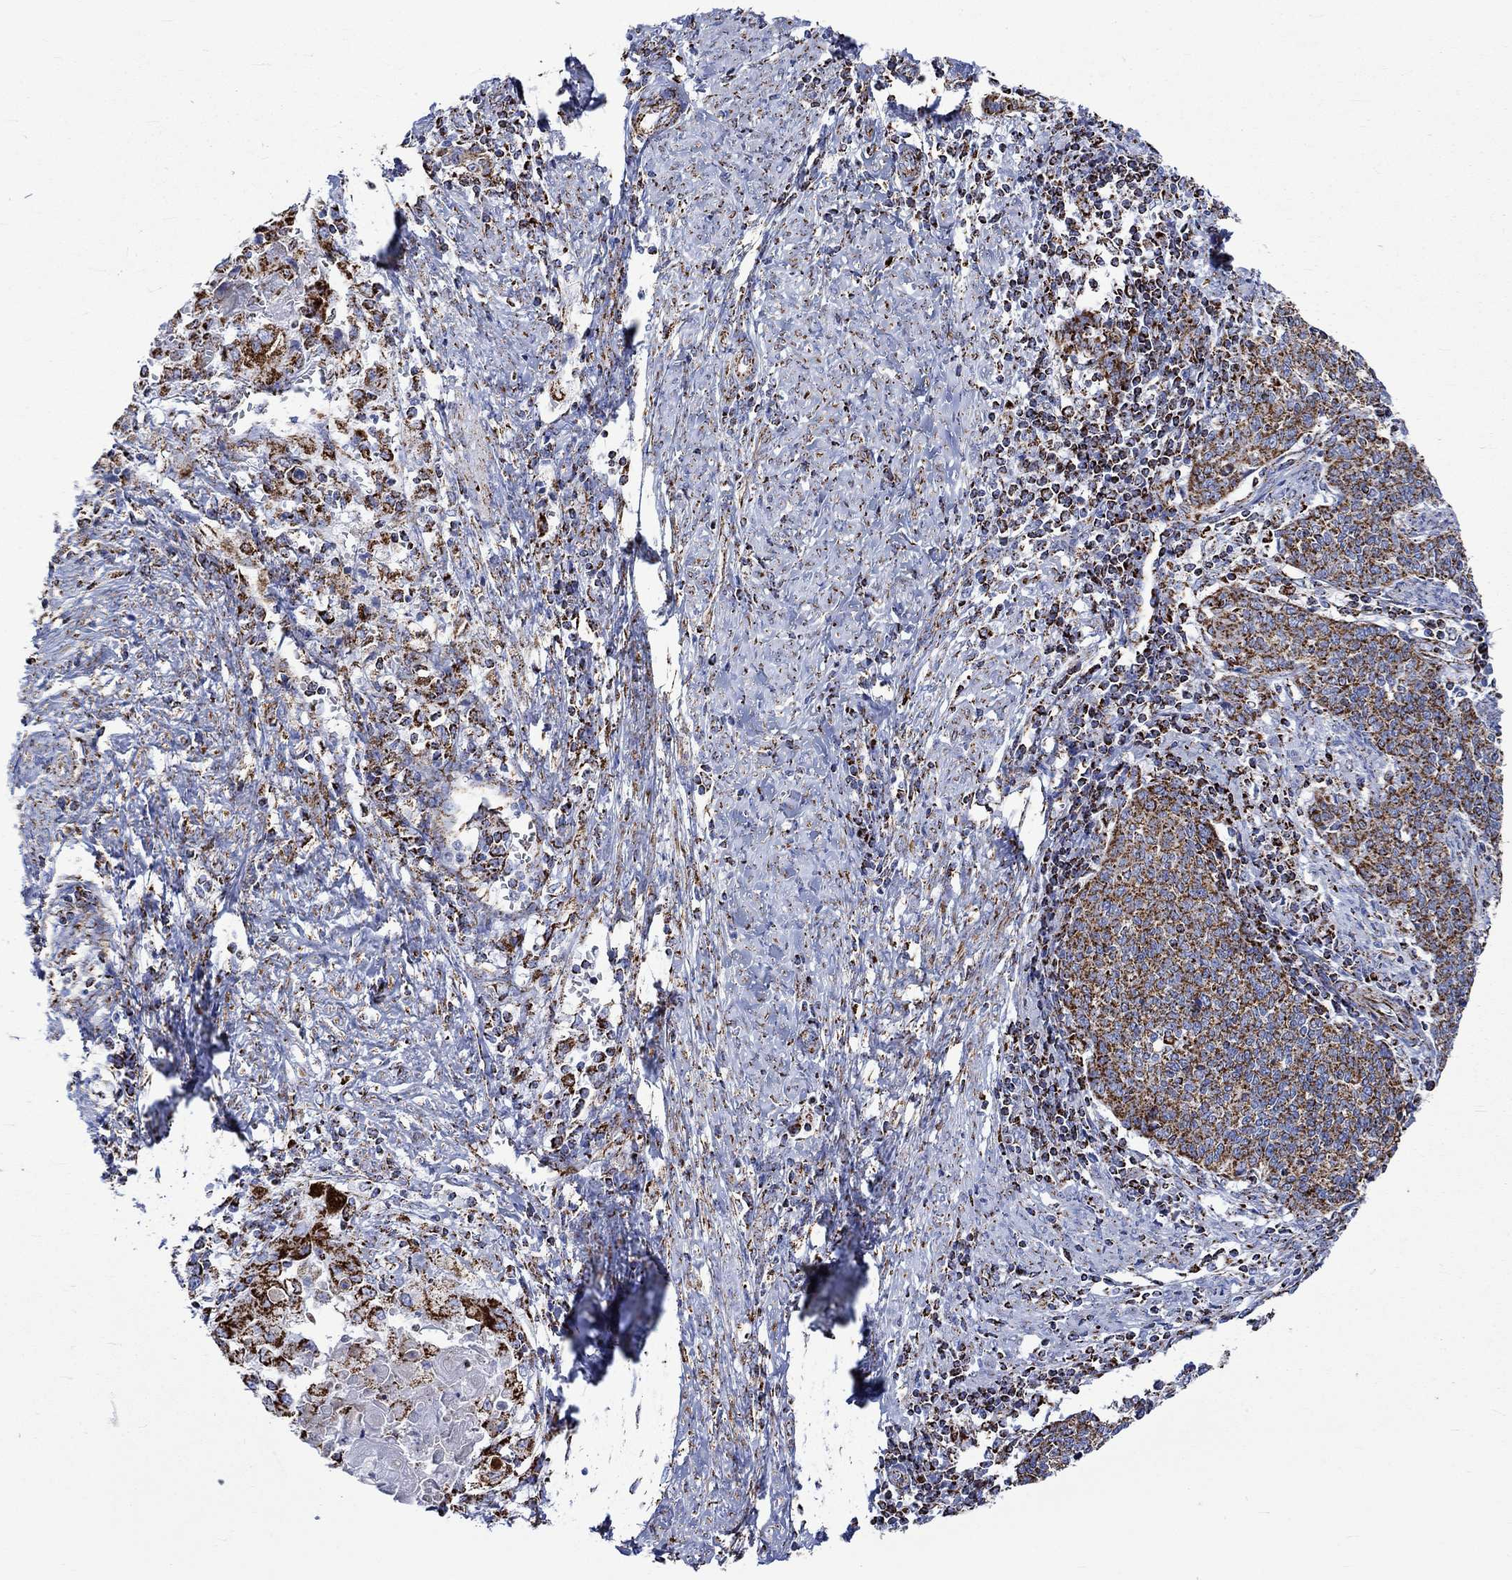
{"staining": {"intensity": "strong", "quantity": ">75%", "location": "cytoplasmic/membranous"}, "tissue": "cervical cancer", "cell_type": "Tumor cells", "image_type": "cancer", "snomed": [{"axis": "morphology", "description": "Squamous cell carcinoma, NOS"}, {"axis": "topography", "description": "Cervix"}], "caption": "Protein expression analysis of cervical cancer (squamous cell carcinoma) displays strong cytoplasmic/membranous staining in approximately >75% of tumor cells.", "gene": "RCE1", "patient": {"sex": "female", "age": 39}}